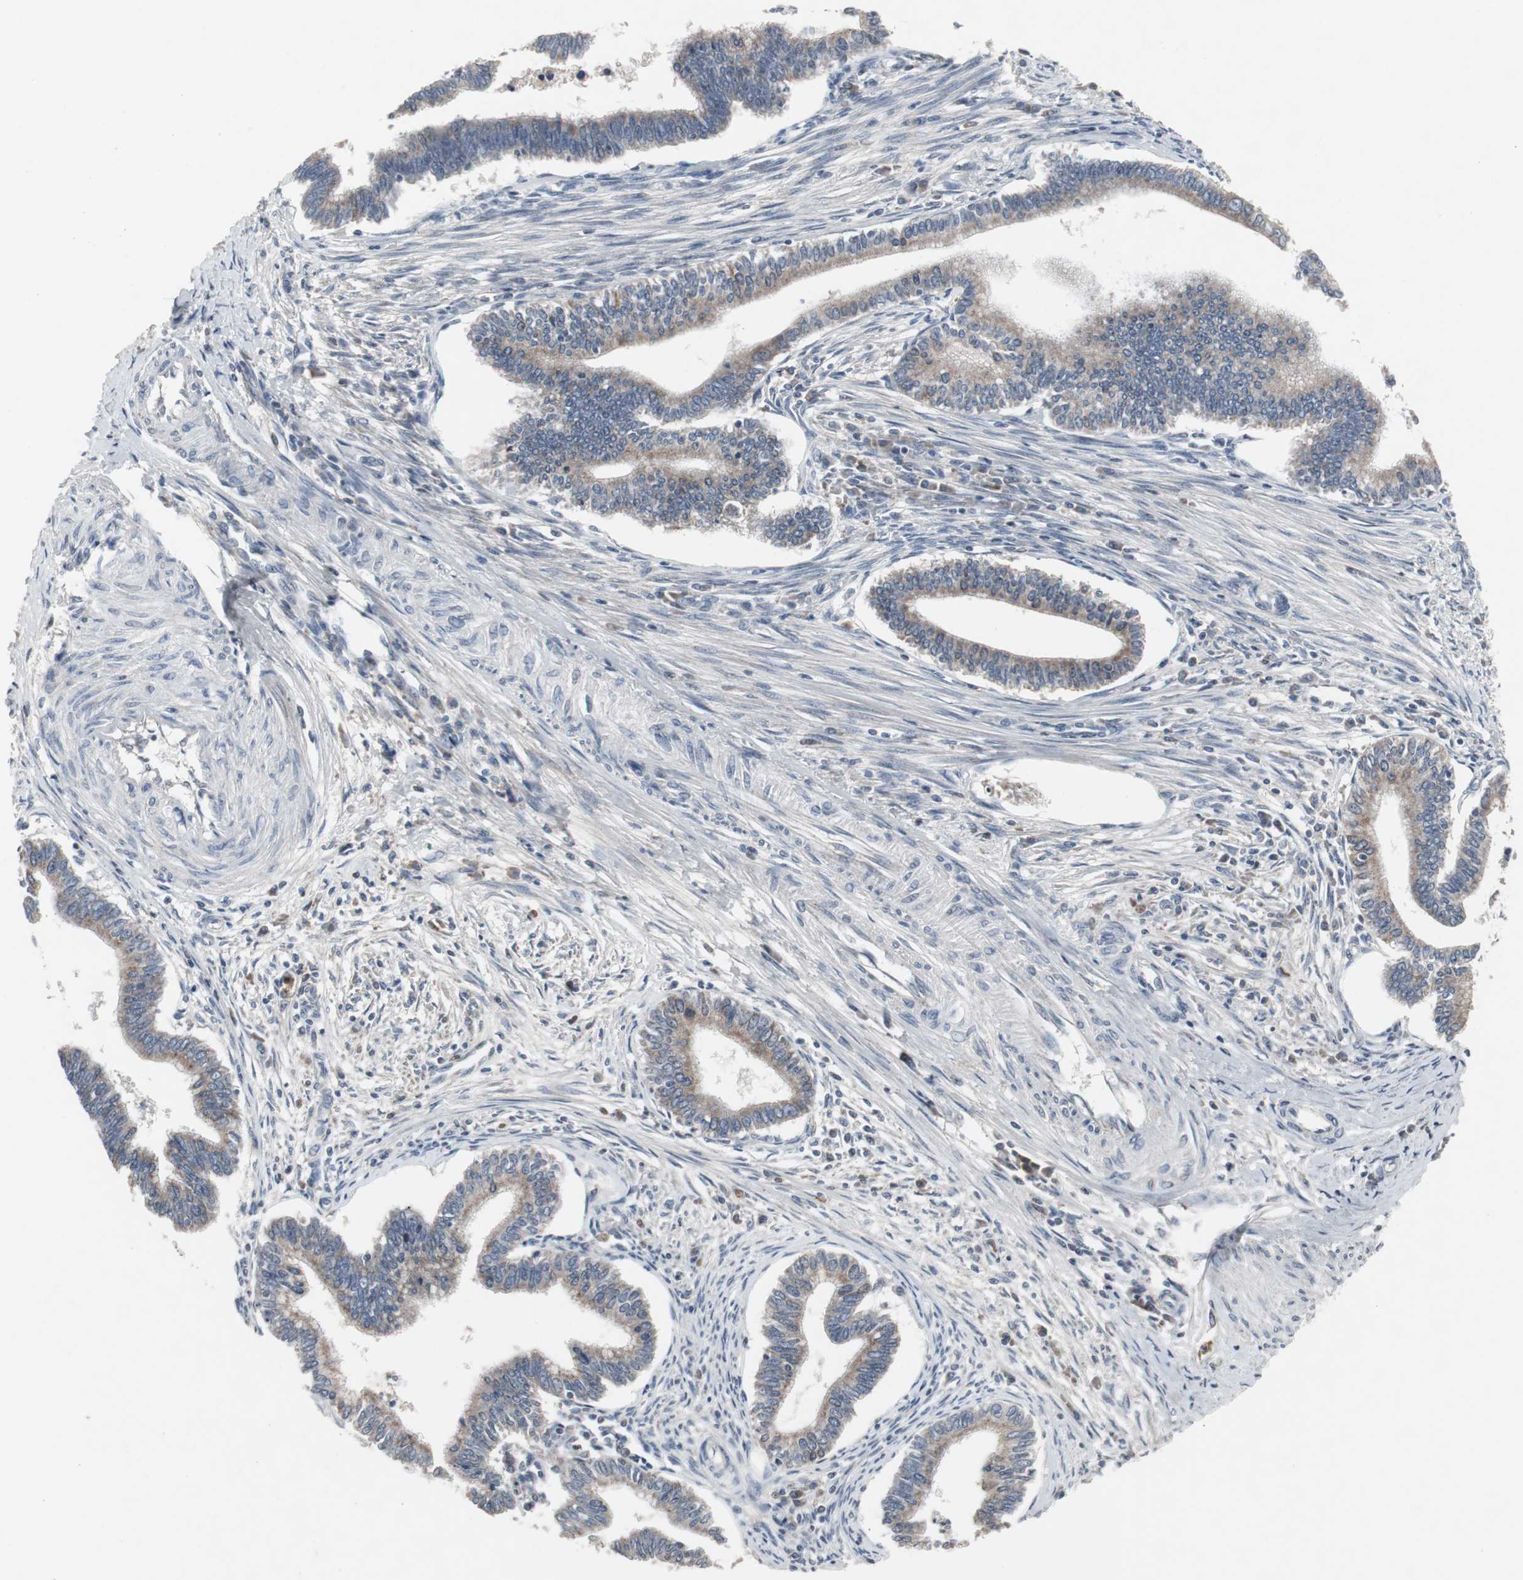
{"staining": {"intensity": "moderate", "quantity": ">75%", "location": "cytoplasmic/membranous"}, "tissue": "cervical cancer", "cell_type": "Tumor cells", "image_type": "cancer", "snomed": [{"axis": "morphology", "description": "Adenocarcinoma, NOS"}, {"axis": "topography", "description": "Cervix"}], "caption": "This image shows immunohistochemistry (IHC) staining of adenocarcinoma (cervical), with medium moderate cytoplasmic/membranous expression in approximately >75% of tumor cells.", "gene": "ACAA1", "patient": {"sex": "female", "age": 36}}